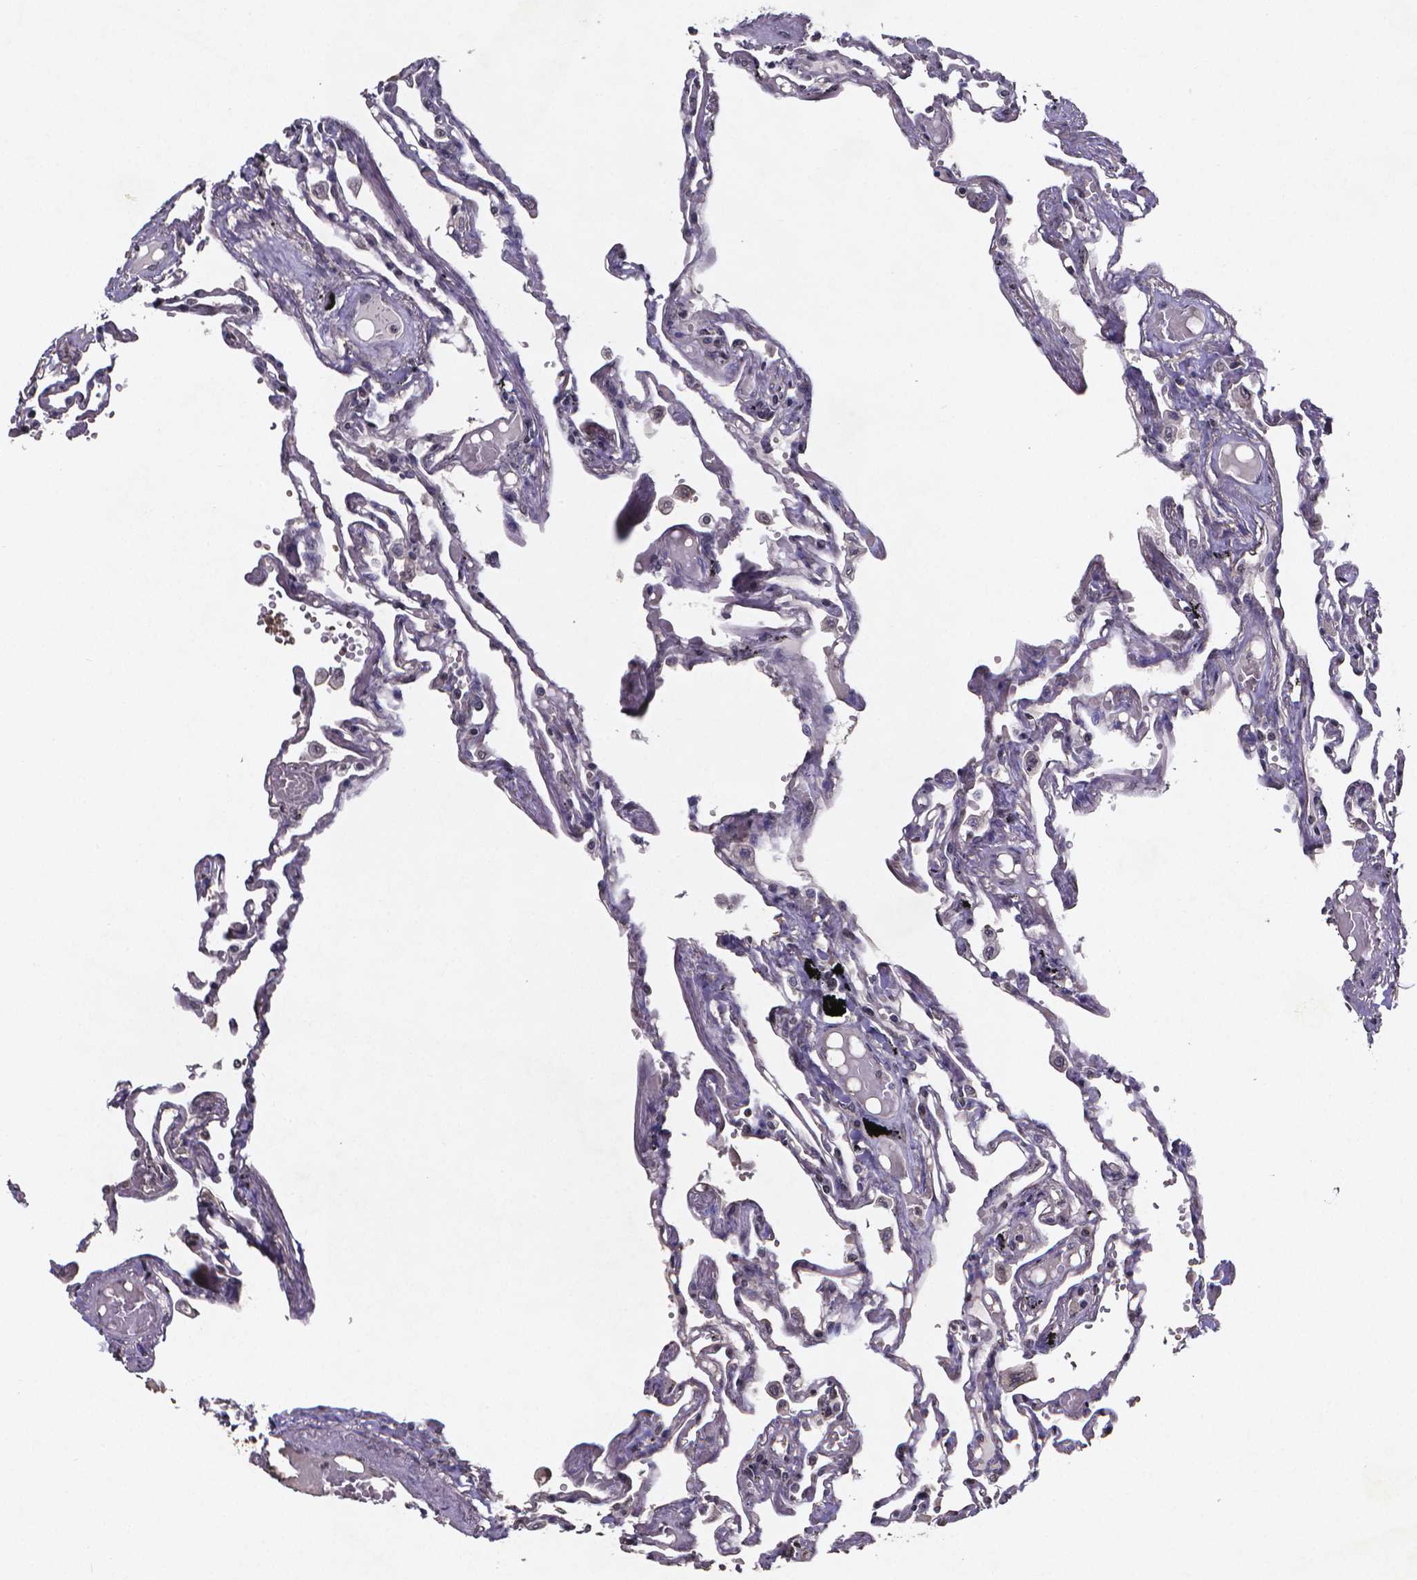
{"staining": {"intensity": "moderate", "quantity": "<25%", "location": "nuclear"}, "tissue": "lung", "cell_type": "Alveolar cells", "image_type": "normal", "snomed": [{"axis": "morphology", "description": "Normal tissue, NOS"}, {"axis": "morphology", "description": "Adenocarcinoma, NOS"}, {"axis": "topography", "description": "Cartilage tissue"}, {"axis": "topography", "description": "Lung"}], "caption": "IHC image of unremarkable human lung stained for a protein (brown), which reveals low levels of moderate nuclear positivity in approximately <25% of alveolar cells.", "gene": "TP73", "patient": {"sex": "female", "age": 67}}